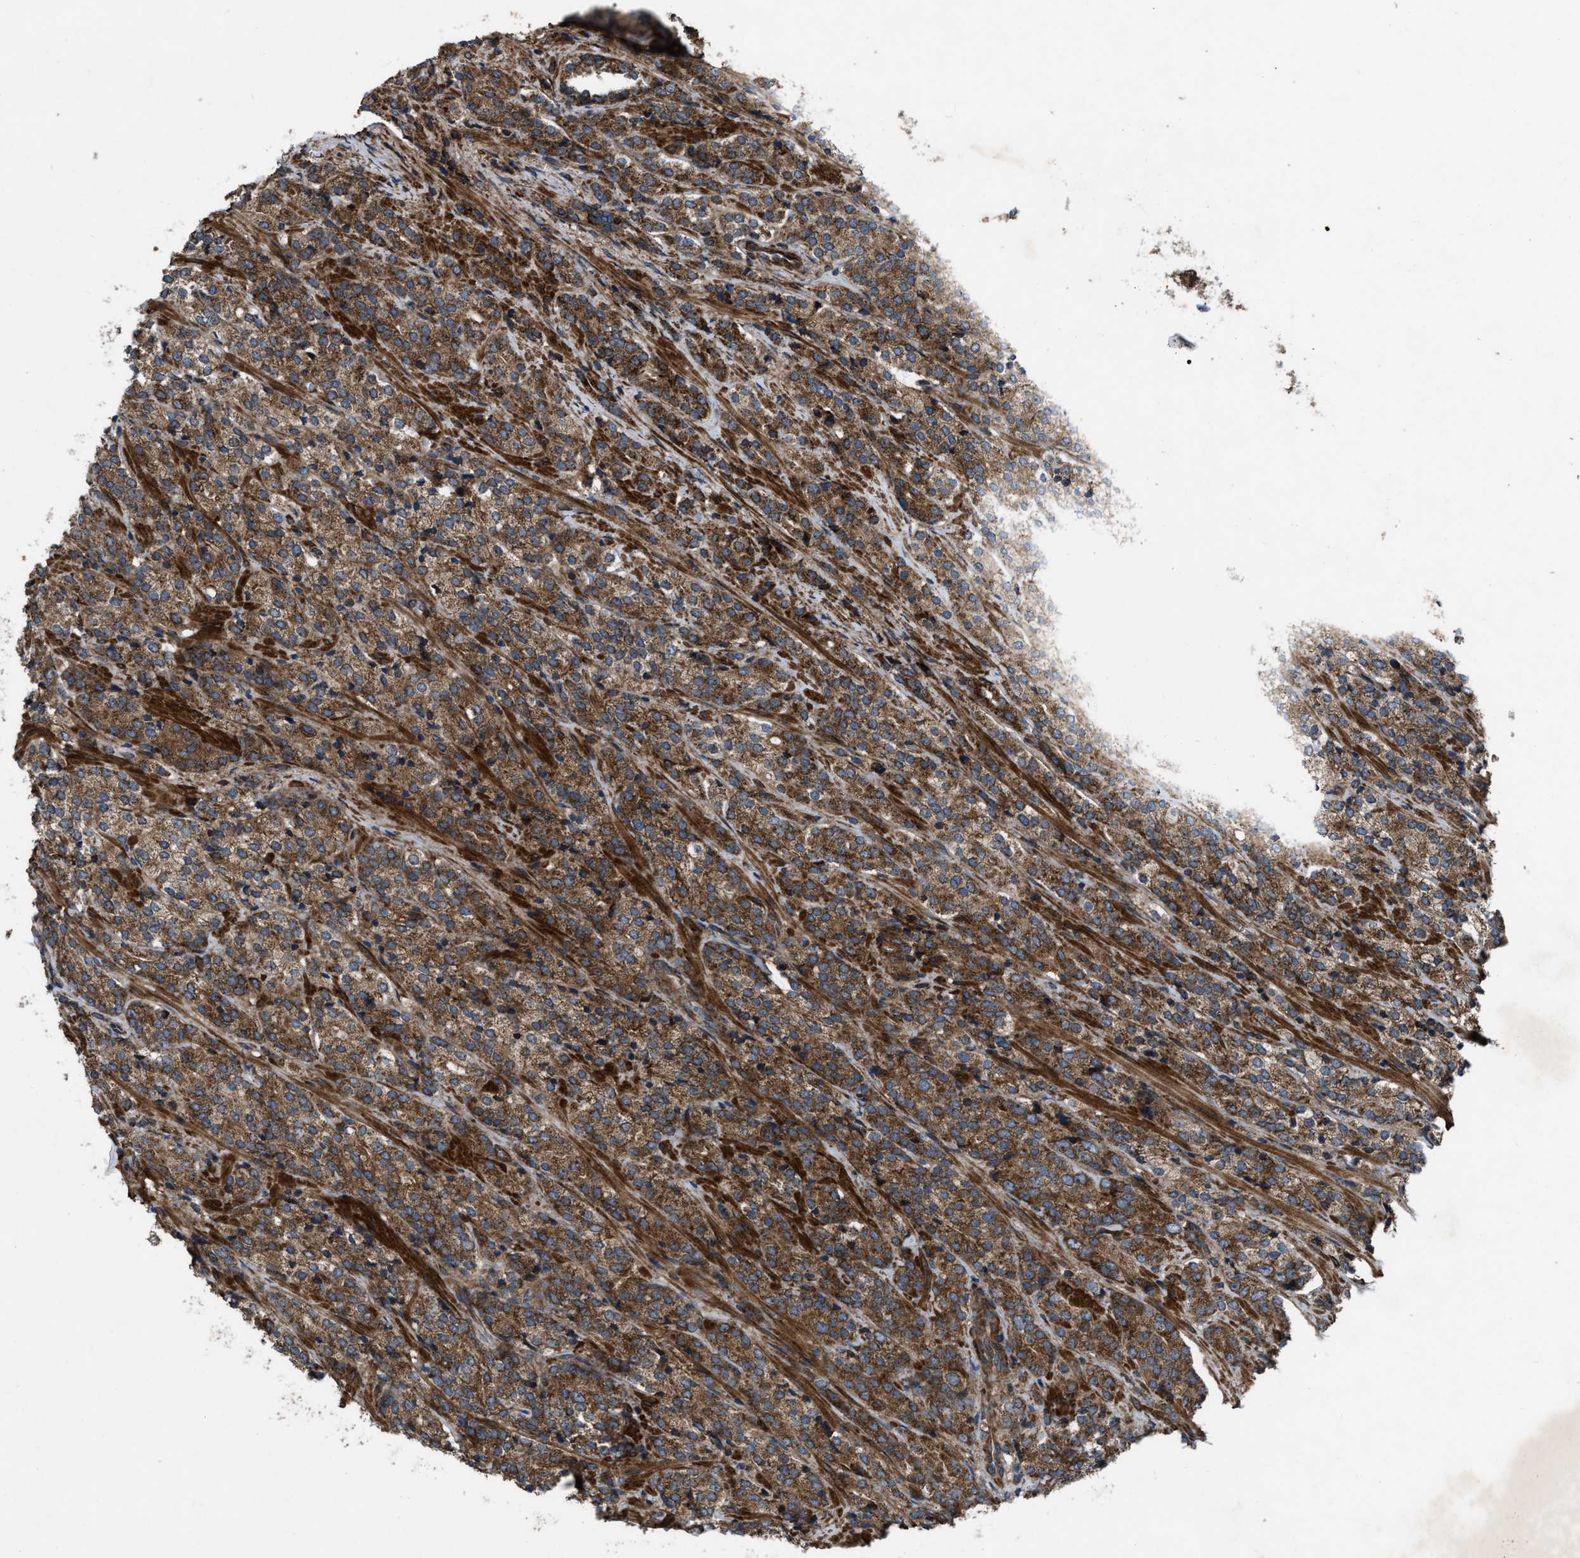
{"staining": {"intensity": "moderate", "quantity": ">75%", "location": "cytoplasmic/membranous"}, "tissue": "prostate cancer", "cell_type": "Tumor cells", "image_type": "cancer", "snomed": [{"axis": "morphology", "description": "Adenocarcinoma, High grade"}, {"axis": "topography", "description": "Prostate"}], "caption": "Moderate cytoplasmic/membranous protein staining is appreciated in approximately >75% of tumor cells in prostate cancer (adenocarcinoma (high-grade)). (Brightfield microscopy of DAB IHC at high magnification).", "gene": "PER3", "patient": {"sex": "male", "age": 71}}